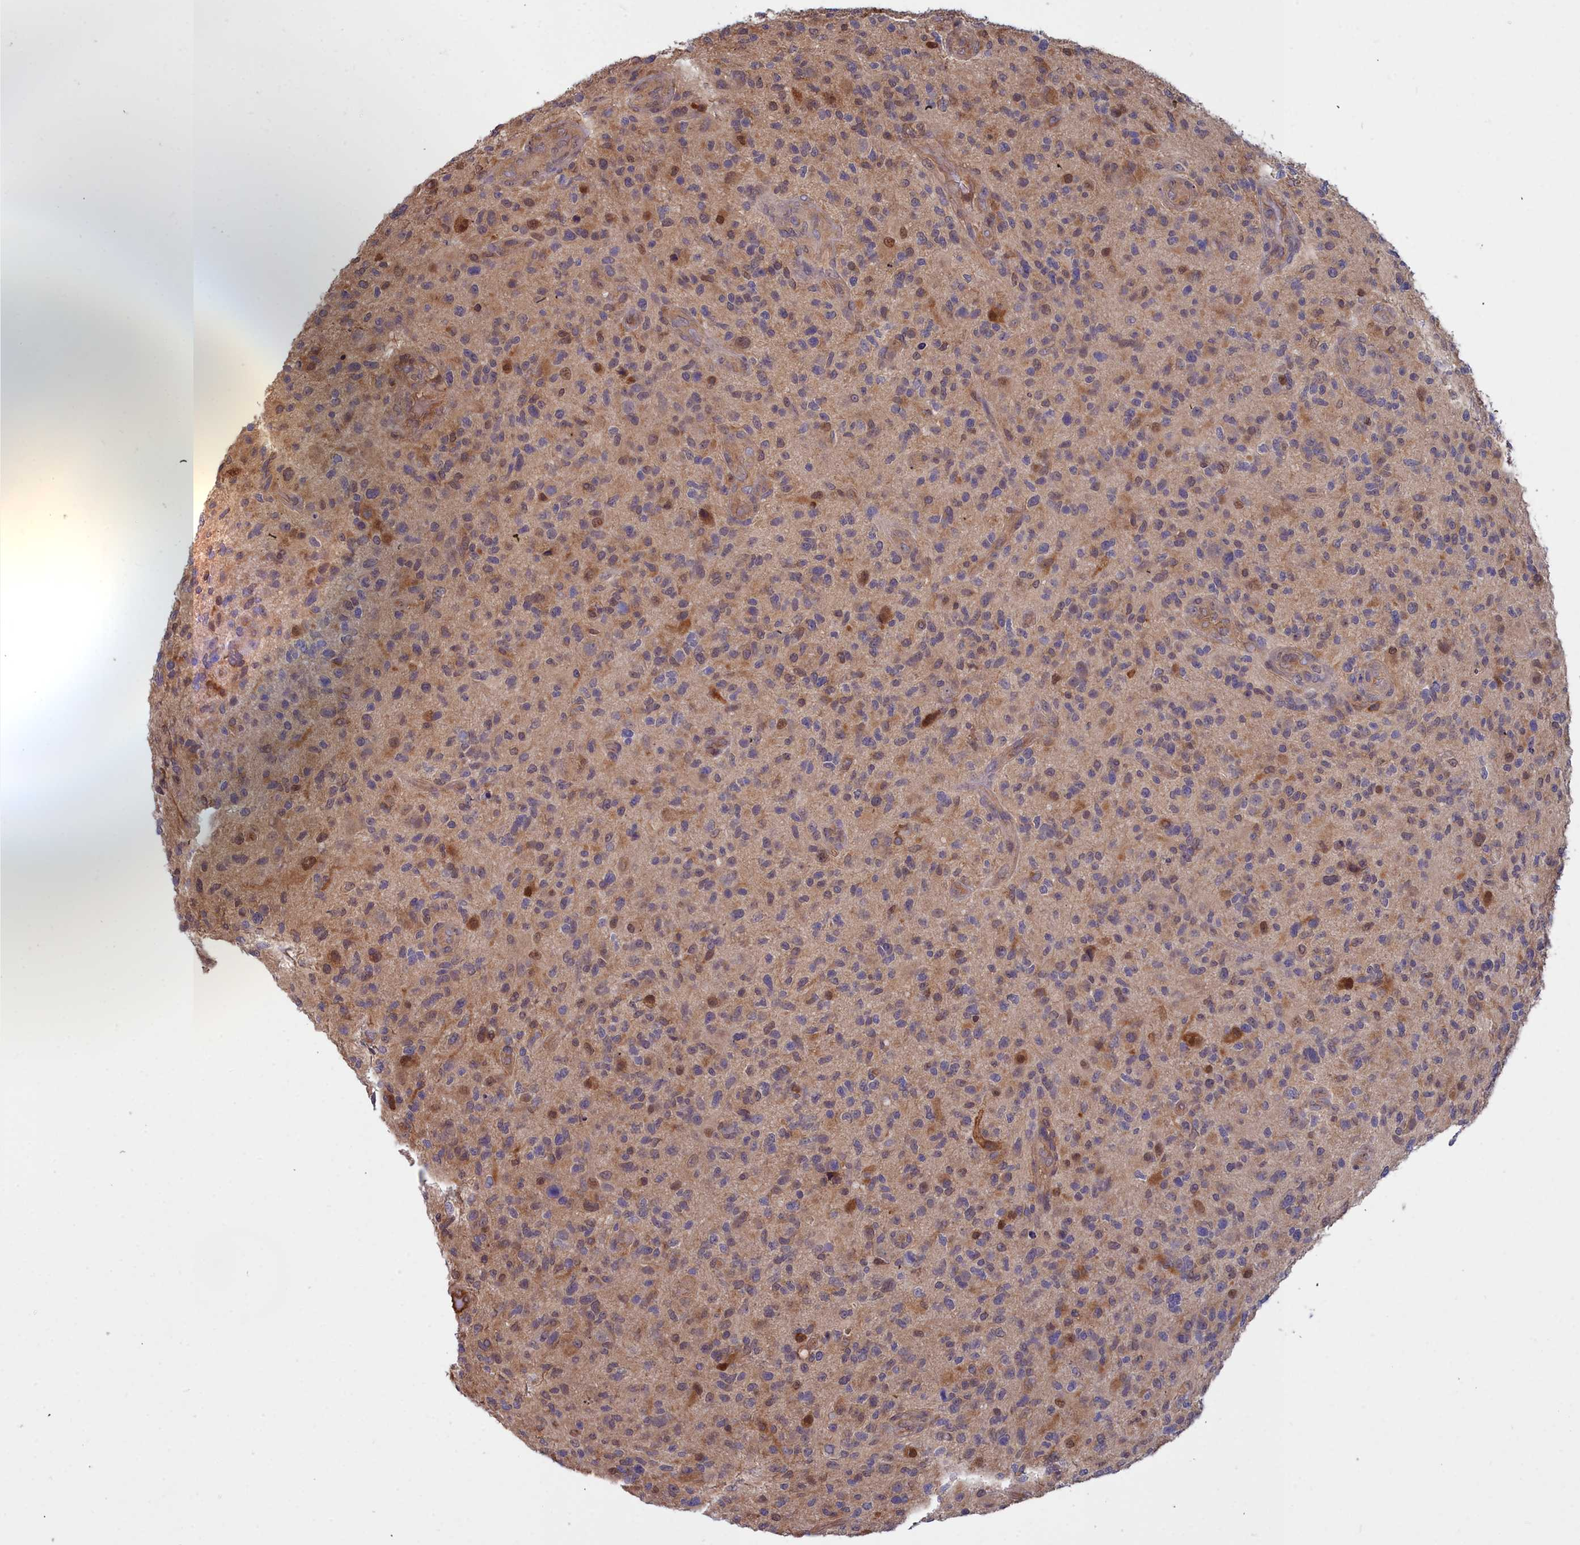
{"staining": {"intensity": "moderate", "quantity": ">75%", "location": "cytoplasmic/membranous"}, "tissue": "glioma", "cell_type": "Tumor cells", "image_type": "cancer", "snomed": [{"axis": "morphology", "description": "Glioma, malignant, High grade"}, {"axis": "topography", "description": "Brain"}], "caption": "A brown stain labels moderate cytoplasmic/membranous staining of a protein in glioma tumor cells. (DAB (3,3'-diaminobenzidine) = brown stain, brightfield microscopy at high magnification).", "gene": "GFRA2", "patient": {"sex": "male", "age": 47}}